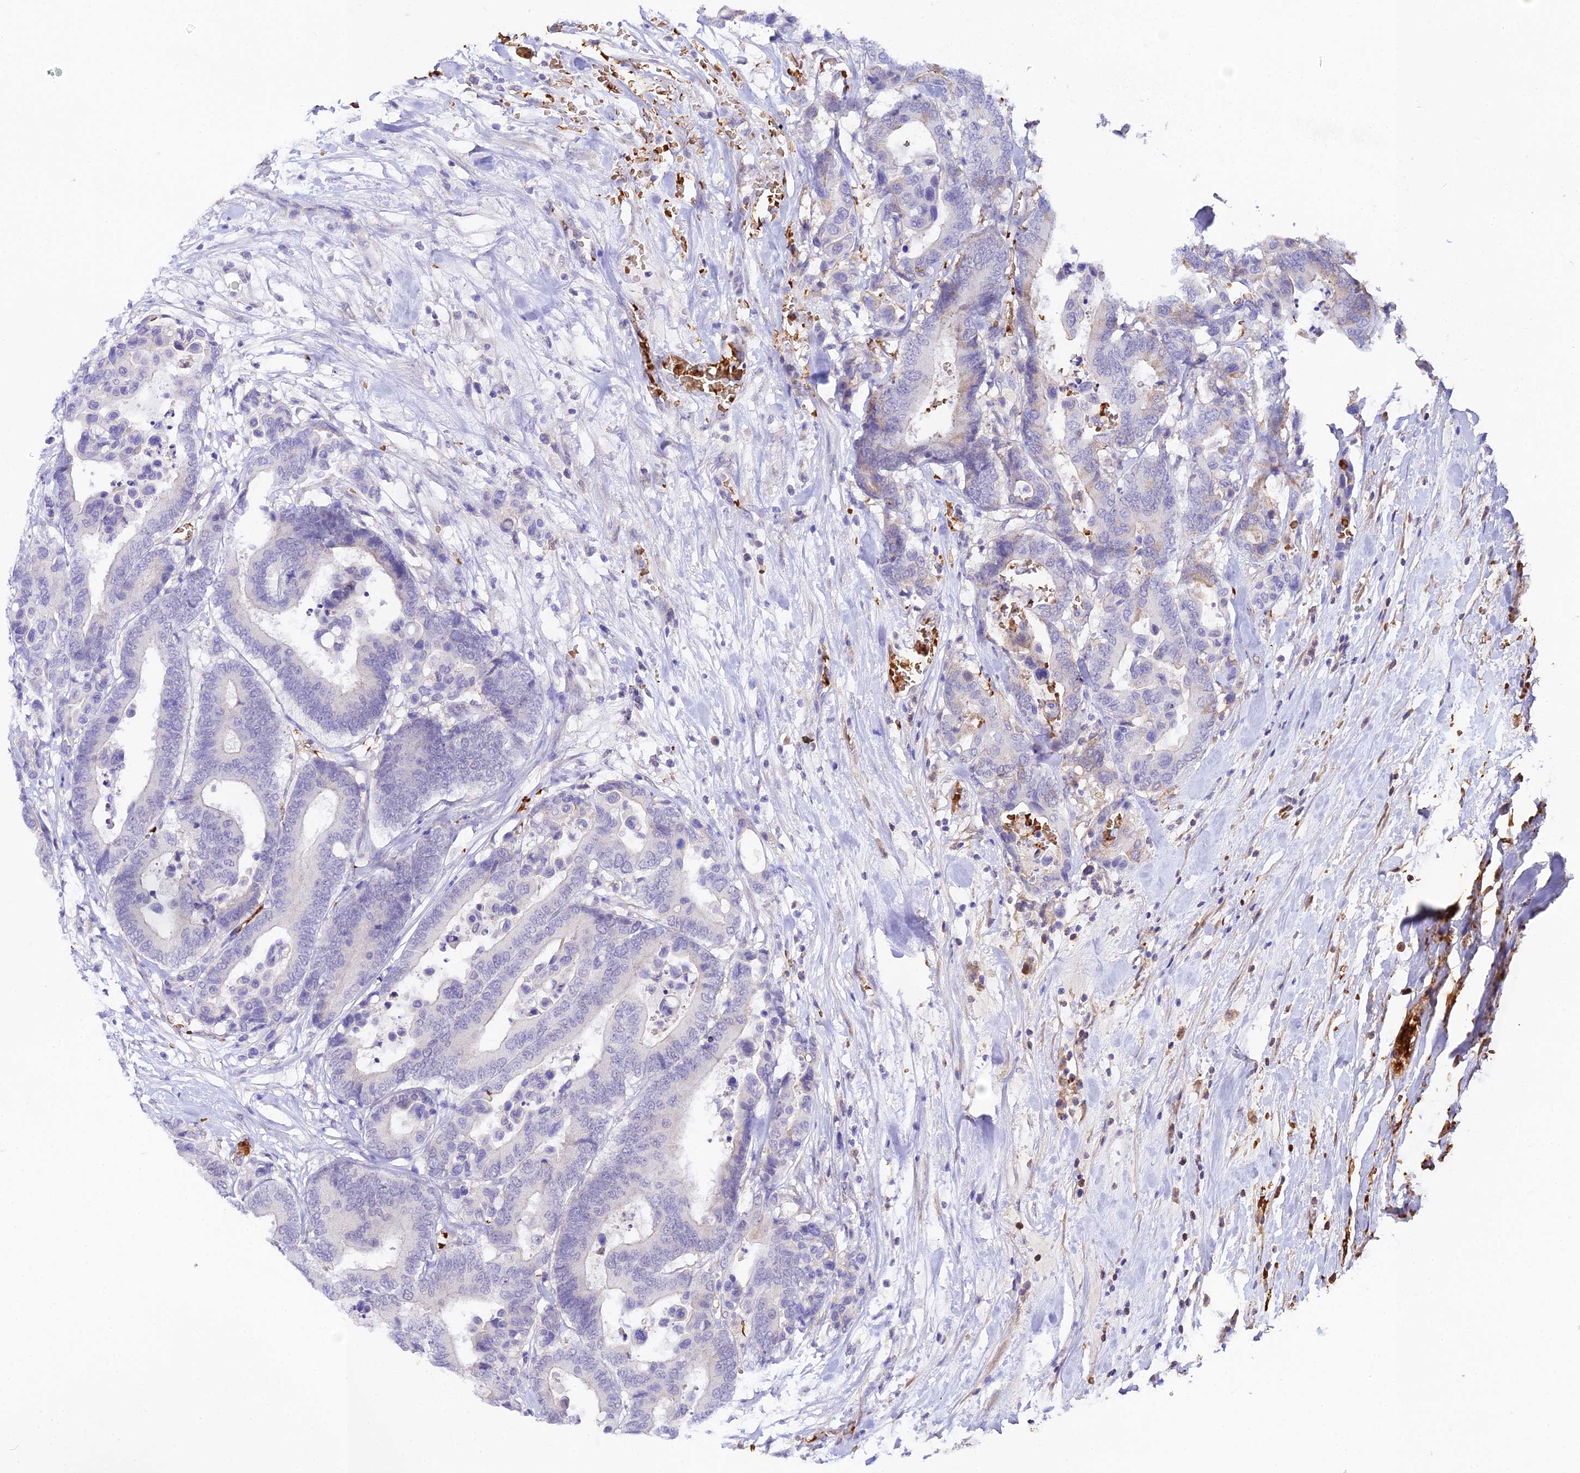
{"staining": {"intensity": "weak", "quantity": "<25%", "location": "cytoplasmic/membranous"}, "tissue": "colorectal cancer", "cell_type": "Tumor cells", "image_type": "cancer", "snomed": [{"axis": "morphology", "description": "Normal tissue, NOS"}, {"axis": "morphology", "description": "Adenocarcinoma, NOS"}, {"axis": "topography", "description": "Colon"}], "caption": "Immunohistochemical staining of colorectal cancer (adenocarcinoma) demonstrates no significant expression in tumor cells.", "gene": "CFAP45", "patient": {"sex": "male", "age": 82}}